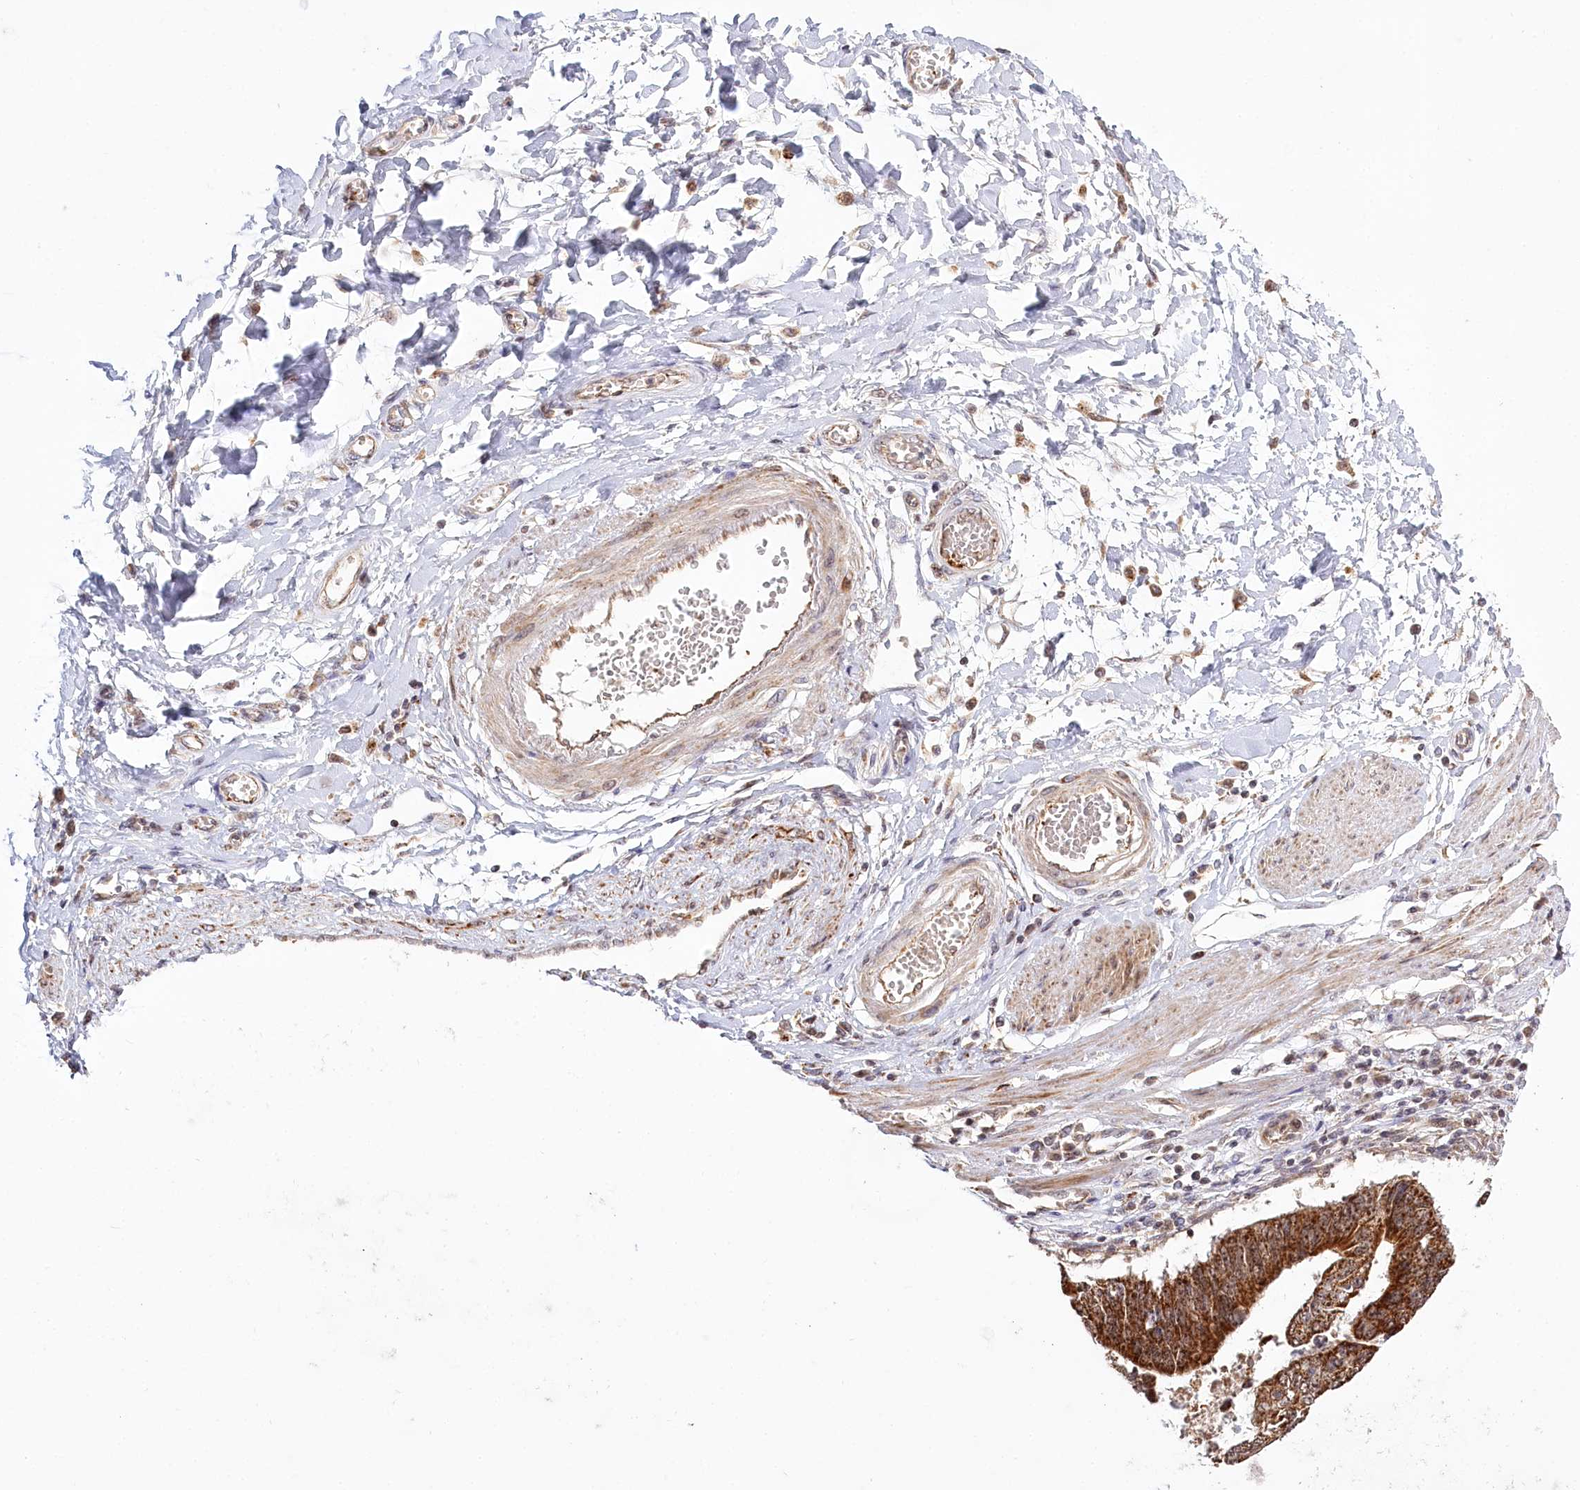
{"staining": {"intensity": "strong", "quantity": ">75%", "location": "cytoplasmic/membranous"}, "tissue": "stomach cancer", "cell_type": "Tumor cells", "image_type": "cancer", "snomed": [{"axis": "morphology", "description": "Adenocarcinoma, NOS"}, {"axis": "topography", "description": "Stomach"}], "caption": "High-power microscopy captured an immunohistochemistry (IHC) micrograph of stomach cancer, revealing strong cytoplasmic/membranous positivity in approximately >75% of tumor cells.", "gene": "RTN4IP1", "patient": {"sex": "male", "age": 59}}